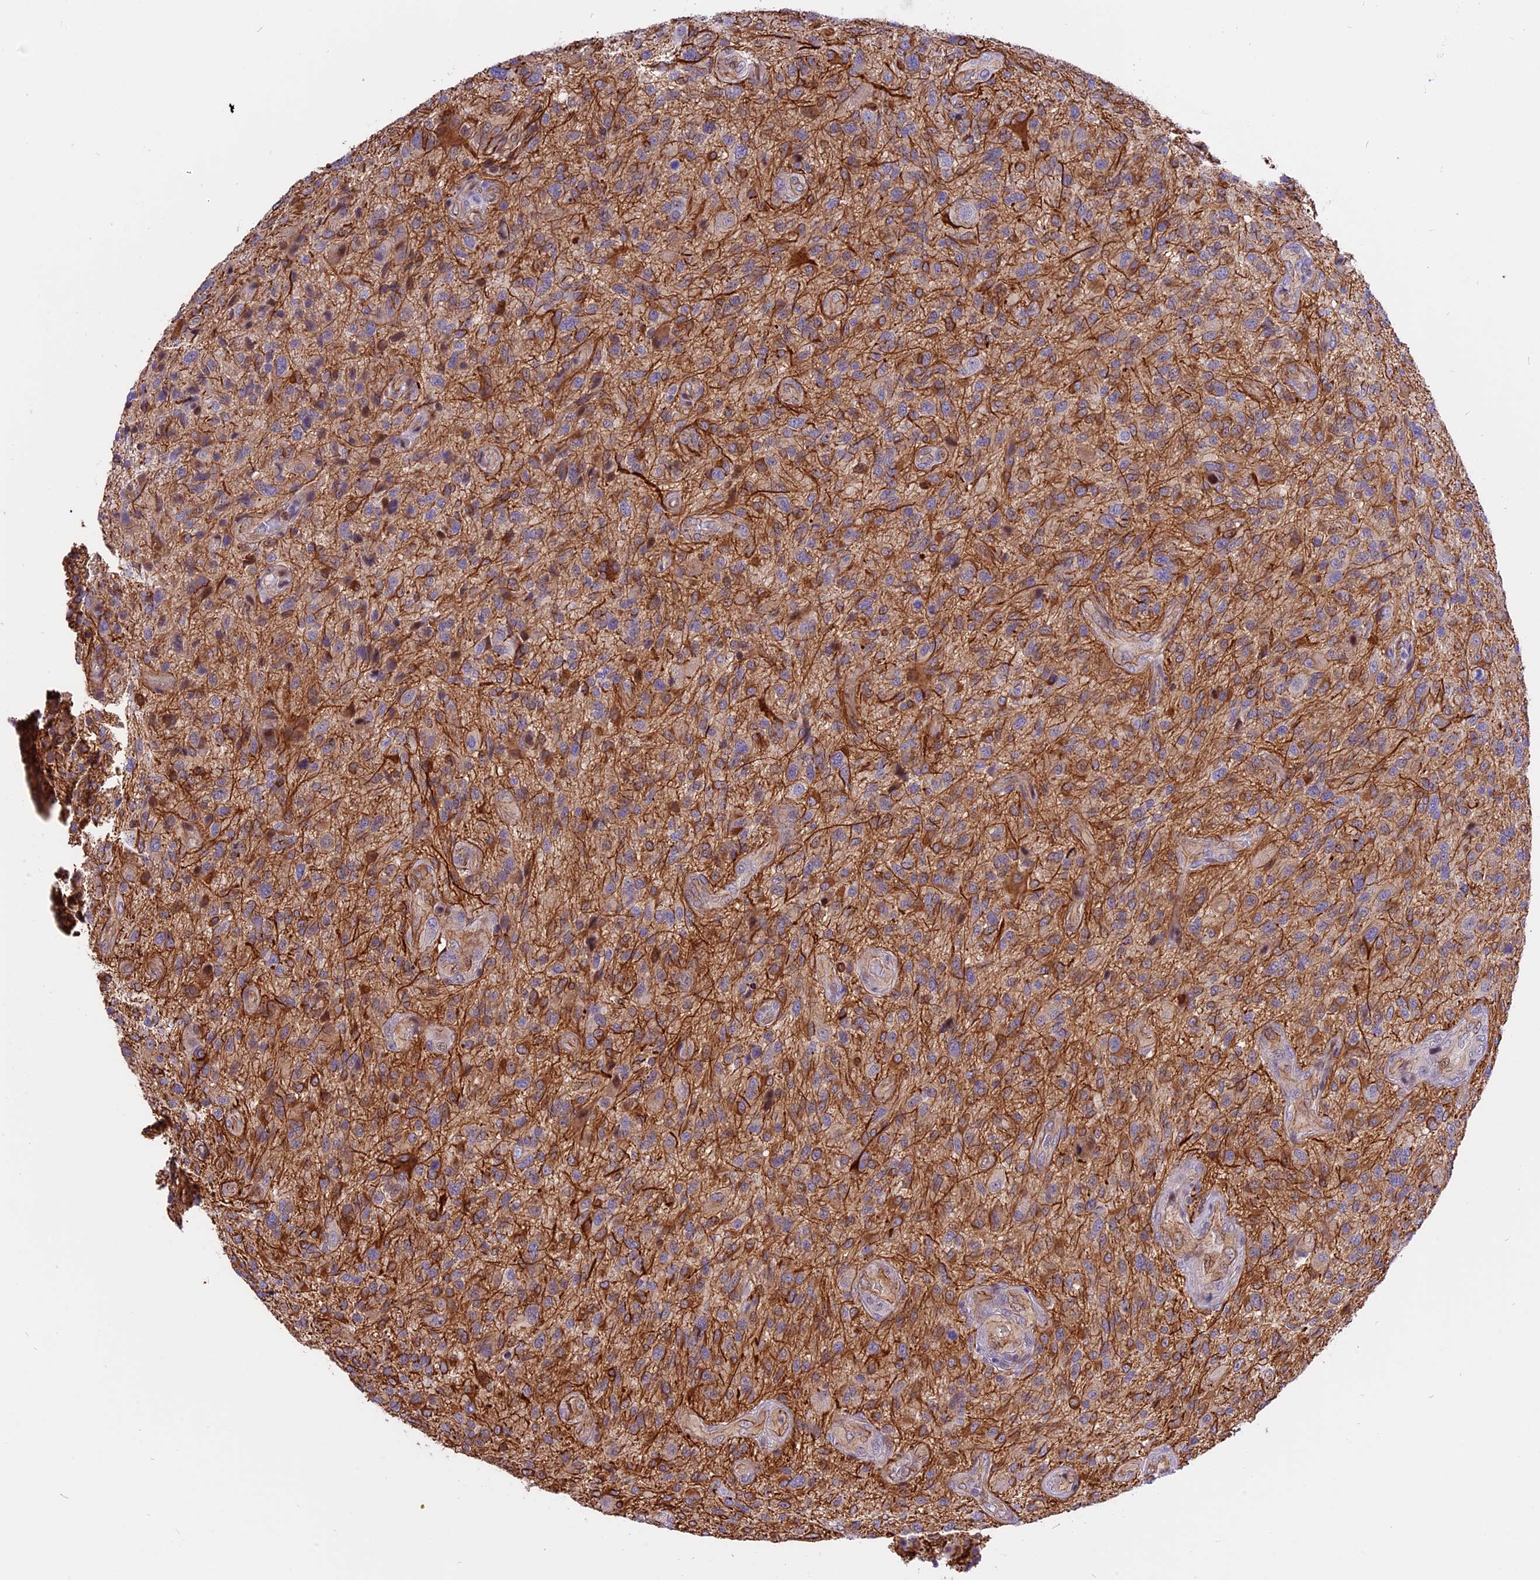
{"staining": {"intensity": "moderate", "quantity": ">75%", "location": "cytoplasmic/membranous"}, "tissue": "glioma", "cell_type": "Tumor cells", "image_type": "cancer", "snomed": [{"axis": "morphology", "description": "Glioma, malignant, High grade"}, {"axis": "topography", "description": "Brain"}], "caption": "A high-resolution image shows IHC staining of glioma, which shows moderate cytoplasmic/membranous staining in approximately >75% of tumor cells. (Brightfield microscopy of DAB IHC at high magnification).", "gene": "R3HDM4", "patient": {"sex": "male", "age": 47}}